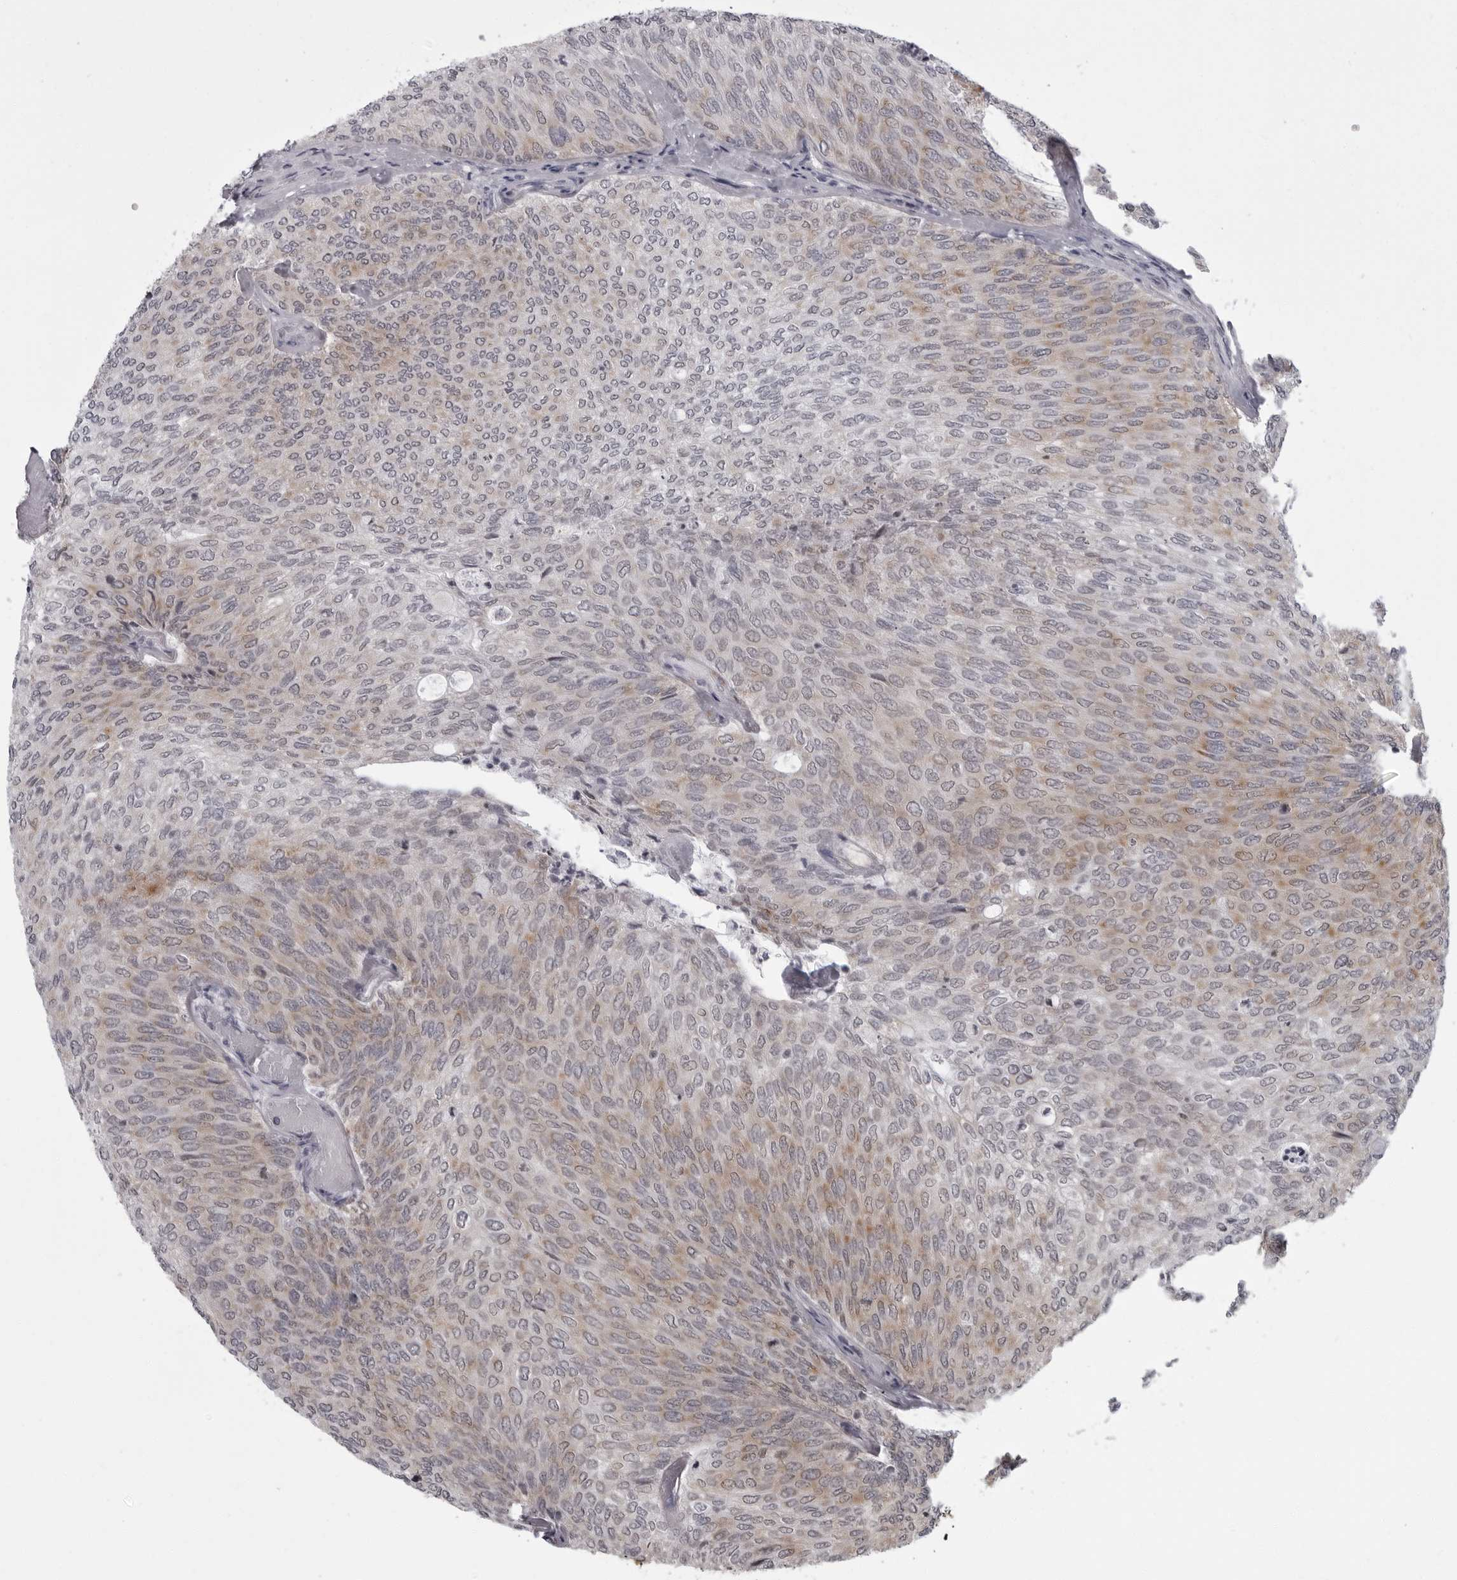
{"staining": {"intensity": "weak", "quantity": ">75%", "location": "cytoplasmic/membranous"}, "tissue": "urothelial cancer", "cell_type": "Tumor cells", "image_type": "cancer", "snomed": [{"axis": "morphology", "description": "Urothelial carcinoma, Low grade"}, {"axis": "topography", "description": "Urinary bladder"}], "caption": "Weak cytoplasmic/membranous positivity for a protein is appreciated in about >75% of tumor cells of urothelial cancer using immunohistochemistry.", "gene": "RTCA", "patient": {"sex": "female", "age": 79}}